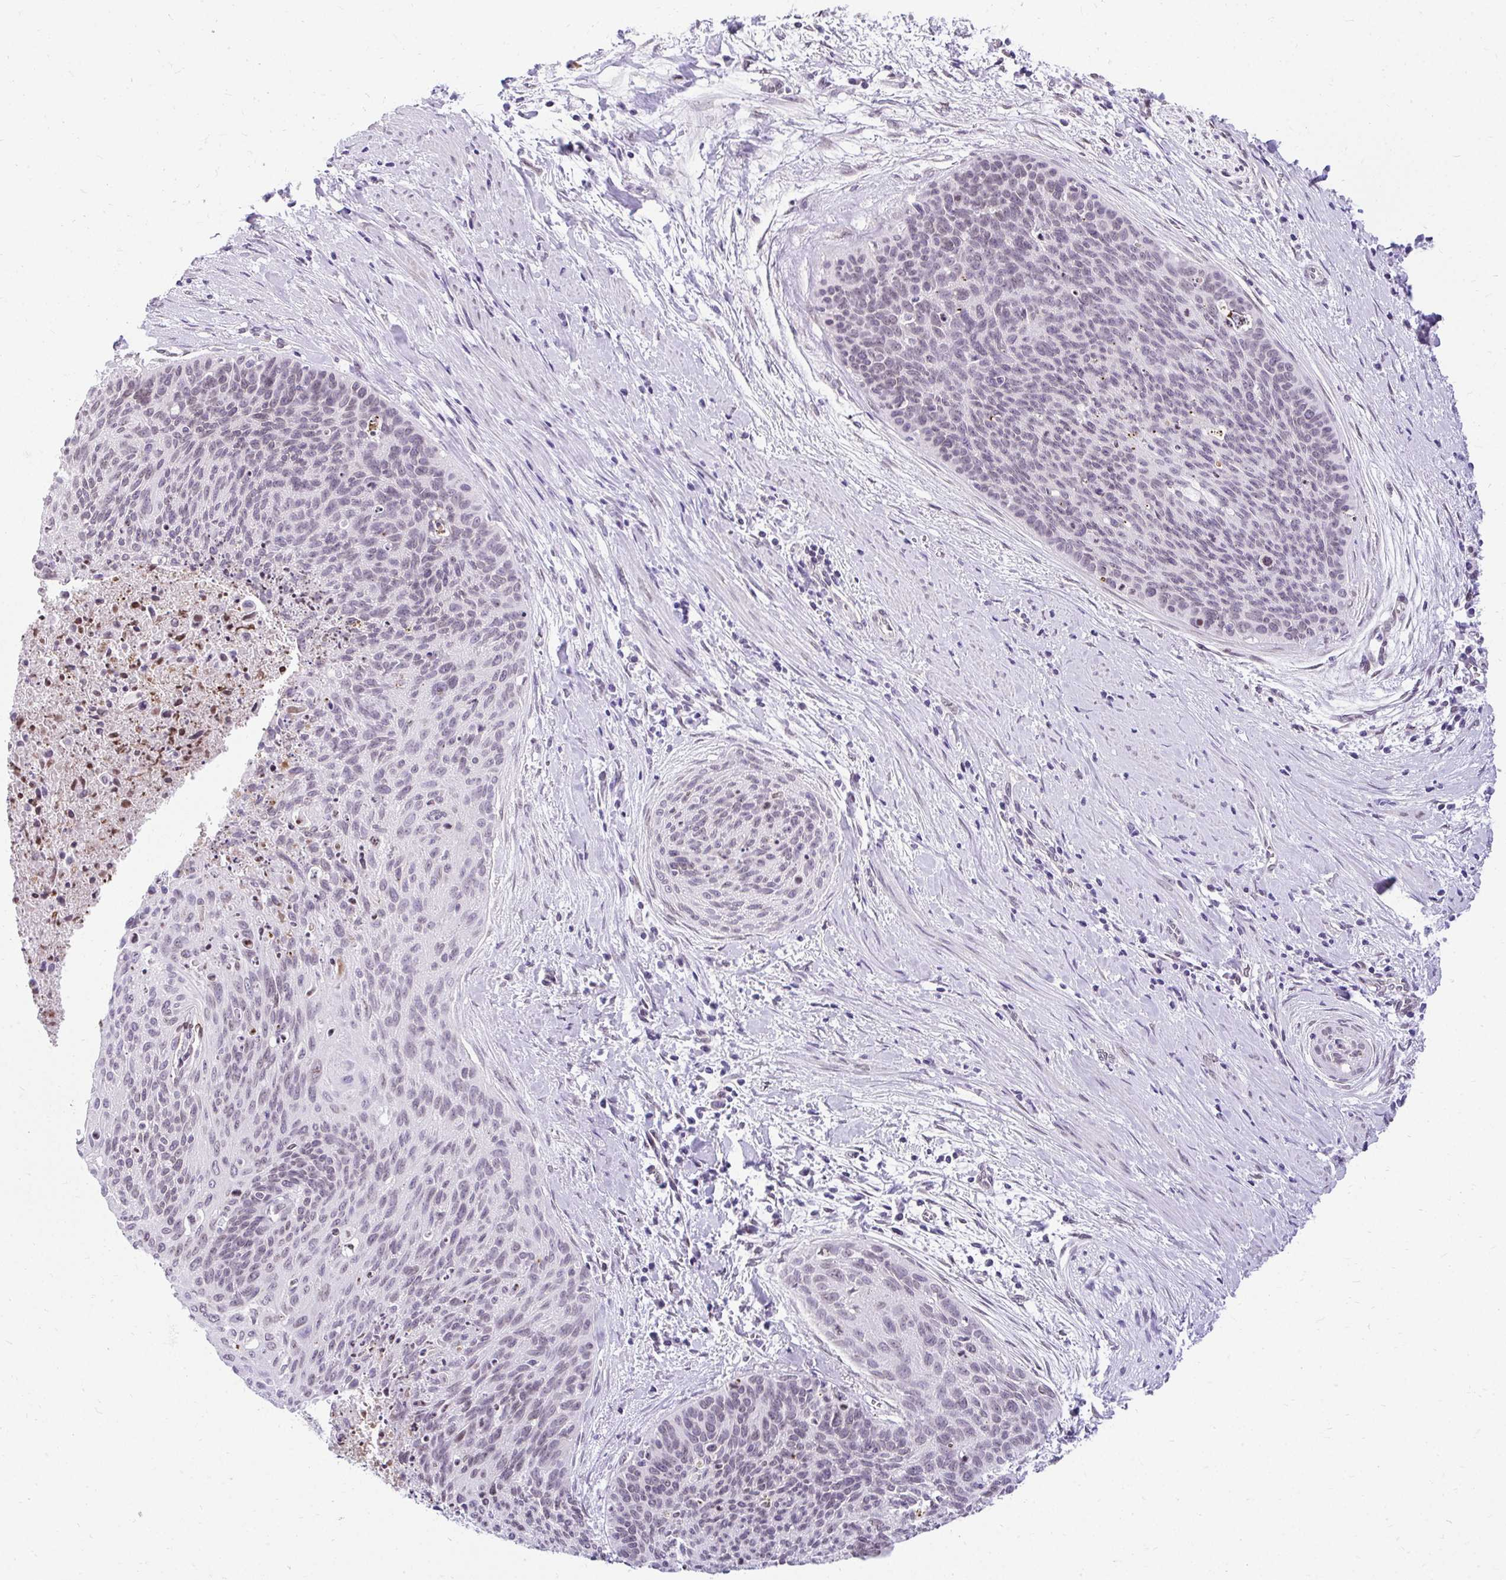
{"staining": {"intensity": "weak", "quantity": "25%-75%", "location": "nuclear"}, "tissue": "cervical cancer", "cell_type": "Tumor cells", "image_type": "cancer", "snomed": [{"axis": "morphology", "description": "Squamous cell carcinoma, NOS"}, {"axis": "topography", "description": "Cervix"}], "caption": "IHC (DAB) staining of cervical cancer (squamous cell carcinoma) reveals weak nuclear protein expression in about 25%-75% of tumor cells. The staining is performed using DAB brown chromogen to label protein expression. The nuclei are counter-stained blue using hematoxylin.", "gene": "BANF1", "patient": {"sex": "female", "age": 55}}